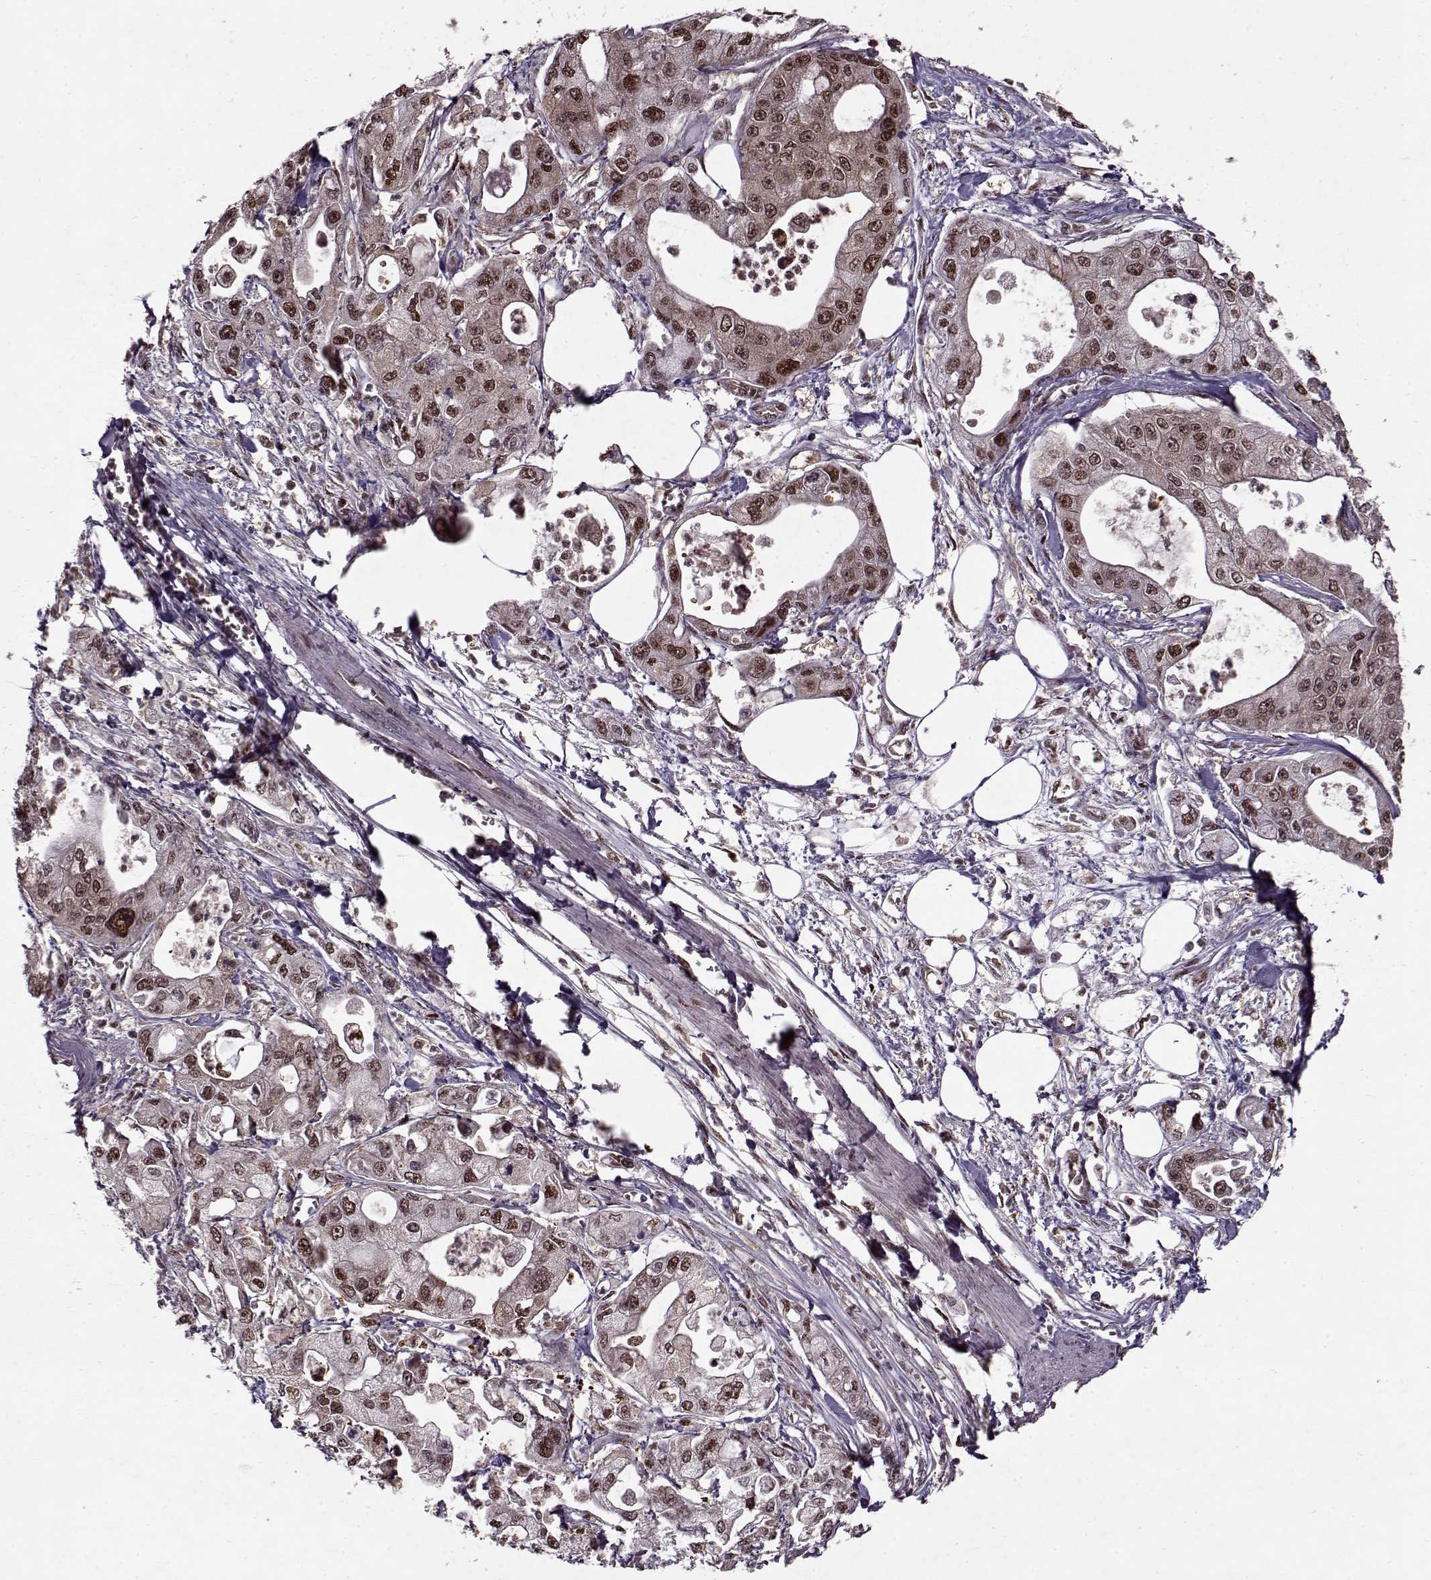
{"staining": {"intensity": "moderate", "quantity": "25%-75%", "location": "nuclear"}, "tissue": "pancreatic cancer", "cell_type": "Tumor cells", "image_type": "cancer", "snomed": [{"axis": "morphology", "description": "Adenocarcinoma, NOS"}, {"axis": "topography", "description": "Pancreas"}], "caption": "Immunohistochemical staining of adenocarcinoma (pancreatic) demonstrates medium levels of moderate nuclear protein positivity in approximately 25%-75% of tumor cells.", "gene": "PSMA7", "patient": {"sex": "male", "age": 70}}